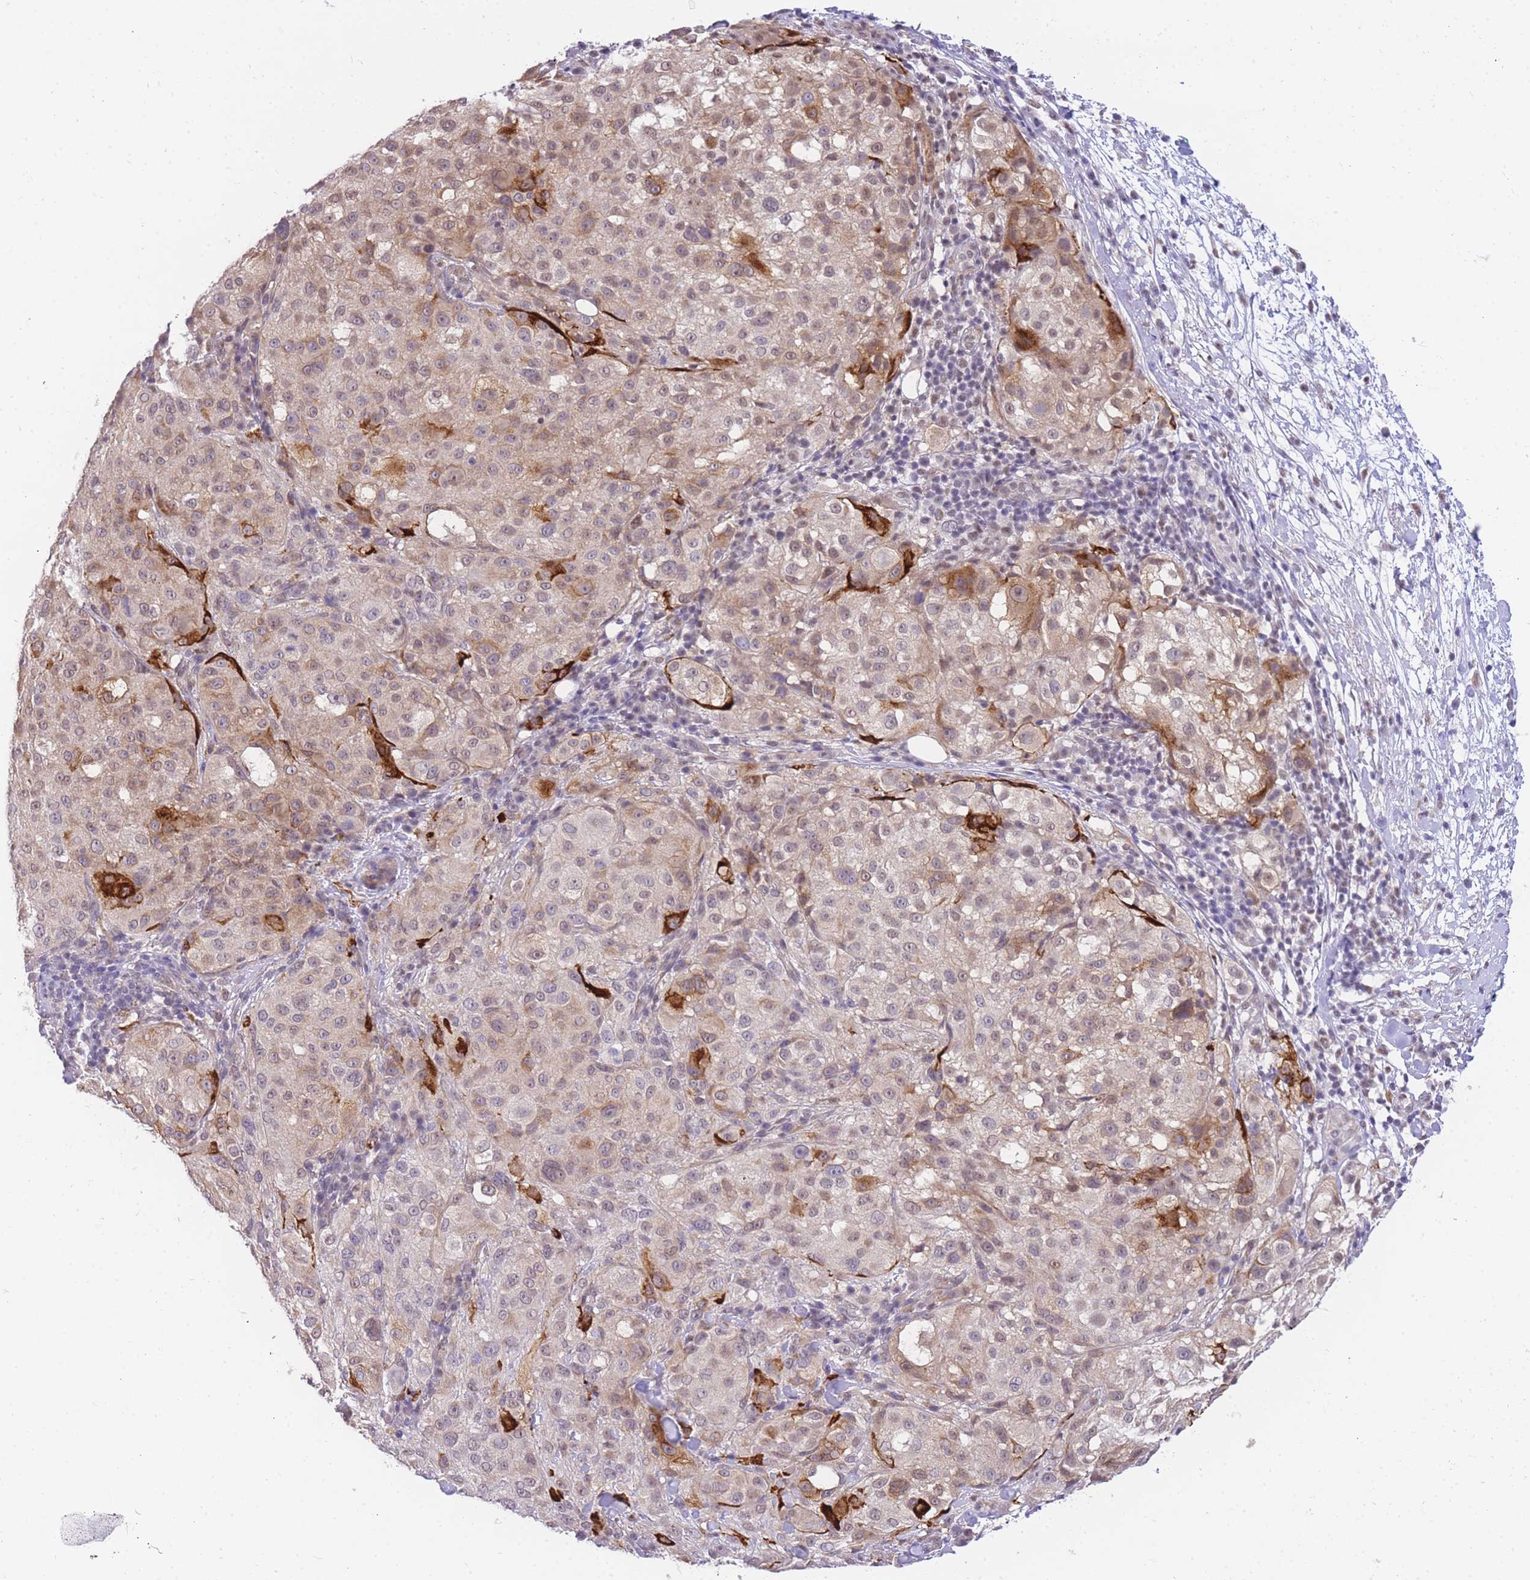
{"staining": {"intensity": "moderate", "quantity": "25%-75%", "location": "cytoplasmic/membranous"}, "tissue": "melanoma", "cell_type": "Tumor cells", "image_type": "cancer", "snomed": [{"axis": "morphology", "description": "Necrosis, NOS"}, {"axis": "morphology", "description": "Malignant melanoma, NOS"}, {"axis": "topography", "description": "Skin"}], "caption": "Immunohistochemistry micrograph of malignant melanoma stained for a protein (brown), which demonstrates medium levels of moderate cytoplasmic/membranous positivity in approximately 25%-75% of tumor cells.", "gene": "S100PBP", "patient": {"sex": "female", "age": 87}}